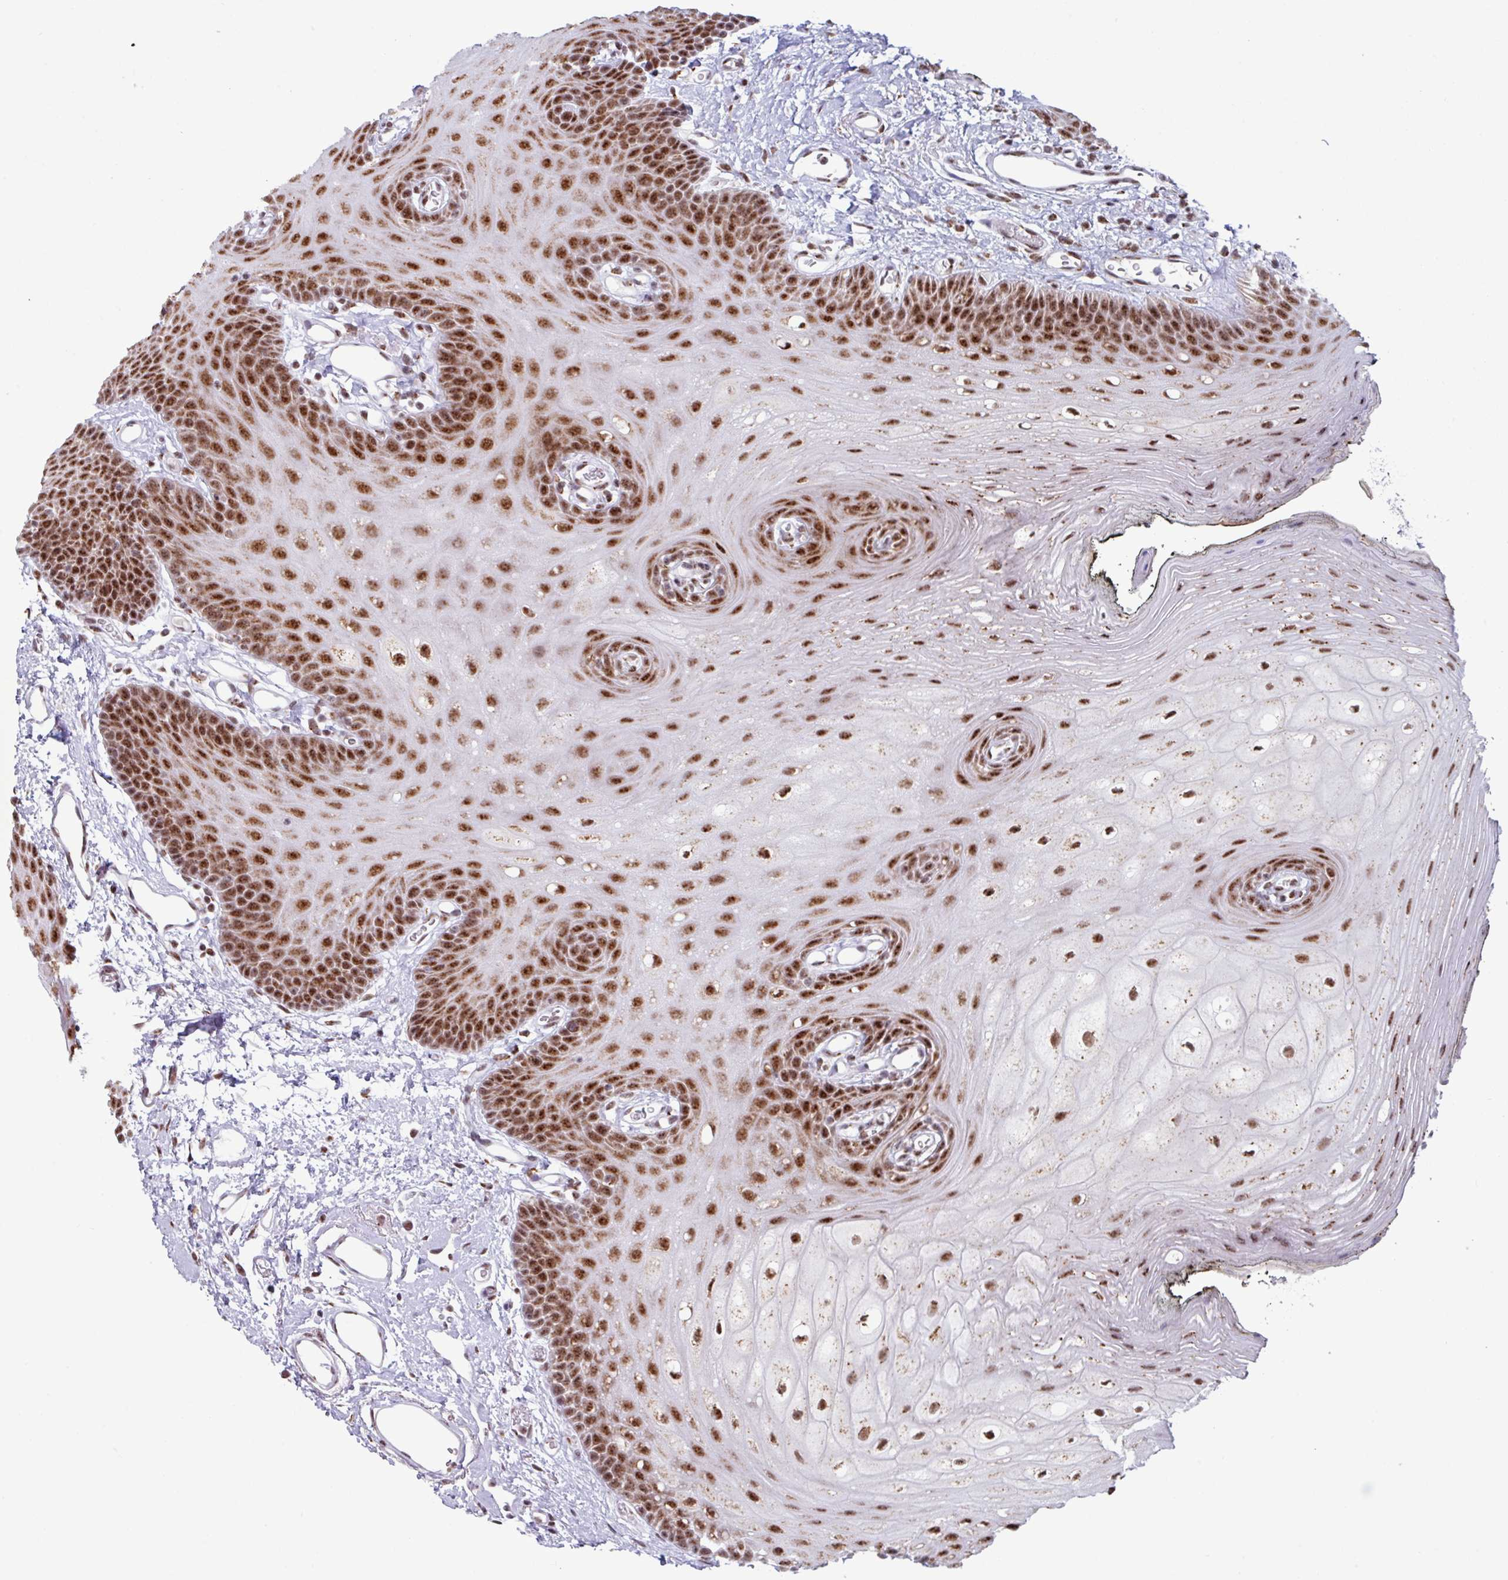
{"staining": {"intensity": "strong", "quantity": ">75%", "location": "nuclear"}, "tissue": "oral mucosa", "cell_type": "Squamous epithelial cells", "image_type": "normal", "snomed": [{"axis": "morphology", "description": "Normal tissue, NOS"}, {"axis": "morphology", "description": "Squamous cell carcinoma, NOS"}, {"axis": "topography", "description": "Oral tissue"}, {"axis": "topography", "description": "Head-Neck"}], "caption": "This micrograph demonstrates immunohistochemistry (IHC) staining of benign human oral mucosa, with high strong nuclear expression in approximately >75% of squamous epithelial cells.", "gene": "PUF60", "patient": {"sex": "female", "age": 81}}